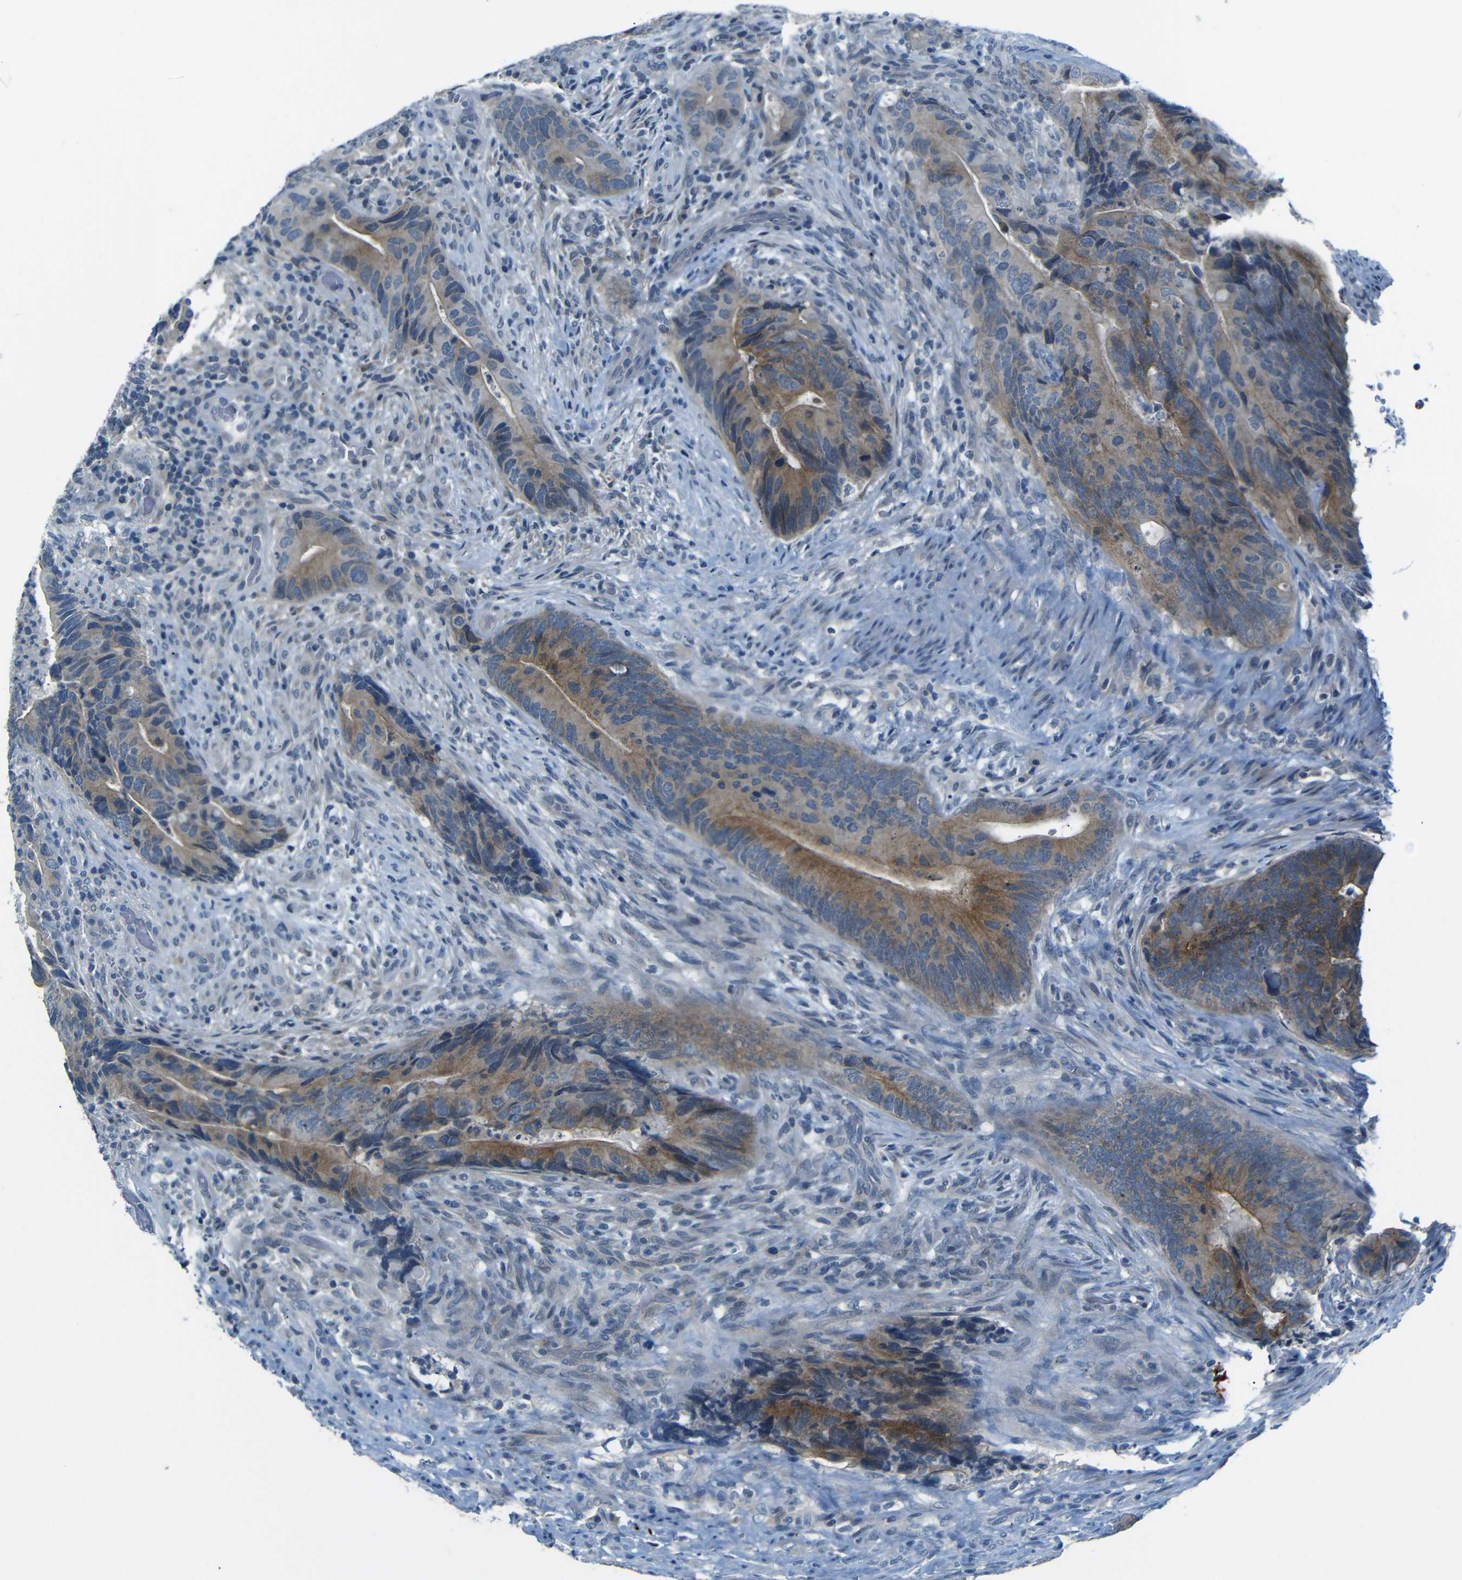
{"staining": {"intensity": "moderate", "quantity": ">75%", "location": "cytoplasmic/membranous"}, "tissue": "colorectal cancer", "cell_type": "Tumor cells", "image_type": "cancer", "snomed": [{"axis": "morphology", "description": "Normal tissue, NOS"}, {"axis": "morphology", "description": "Adenocarcinoma, NOS"}, {"axis": "topography", "description": "Colon"}], "caption": "About >75% of tumor cells in human colorectal cancer reveal moderate cytoplasmic/membranous protein expression as visualized by brown immunohistochemical staining.", "gene": "ANK3", "patient": {"sex": "male", "age": 56}}